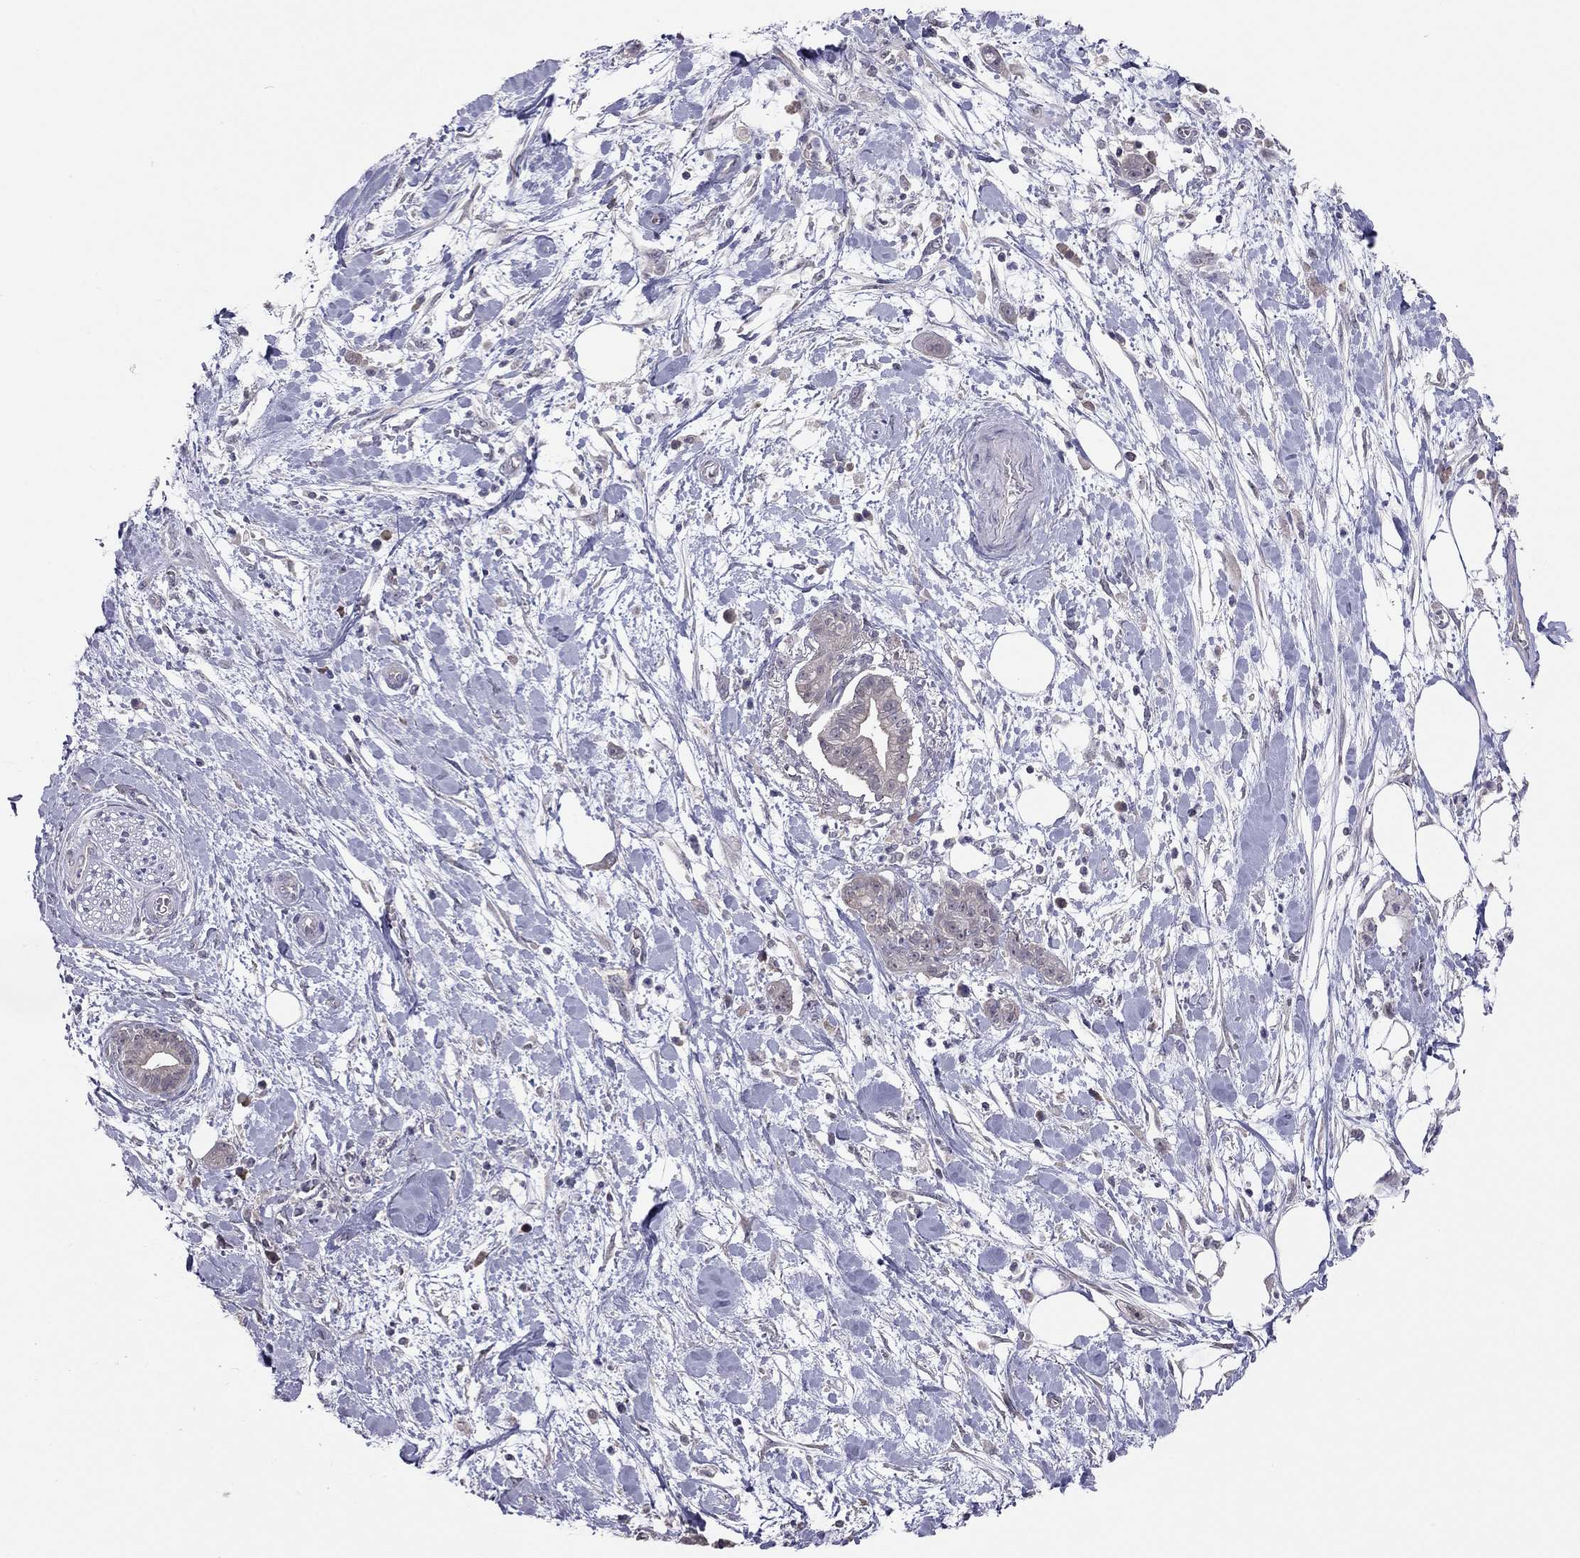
{"staining": {"intensity": "weak", "quantity": "25%-75%", "location": "cytoplasmic/membranous"}, "tissue": "pancreatic cancer", "cell_type": "Tumor cells", "image_type": "cancer", "snomed": [{"axis": "morphology", "description": "Normal tissue, NOS"}, {"axis": "morphology", "description": "Adenocarcinoma, NOS"}, {"axis": "topography", "description": "Lymph node"}, {"axis": "topography", "description": "Pancreas"}], "caption": "A low amount of weak cytoplasmic/membranous expression is present in approximately 25%-75% of tumor cells in pancreatic cancer (adenocarcinoma) tissue.", "gene": "HSF2BP", "patient": {"sex": "female", "age": 58}}